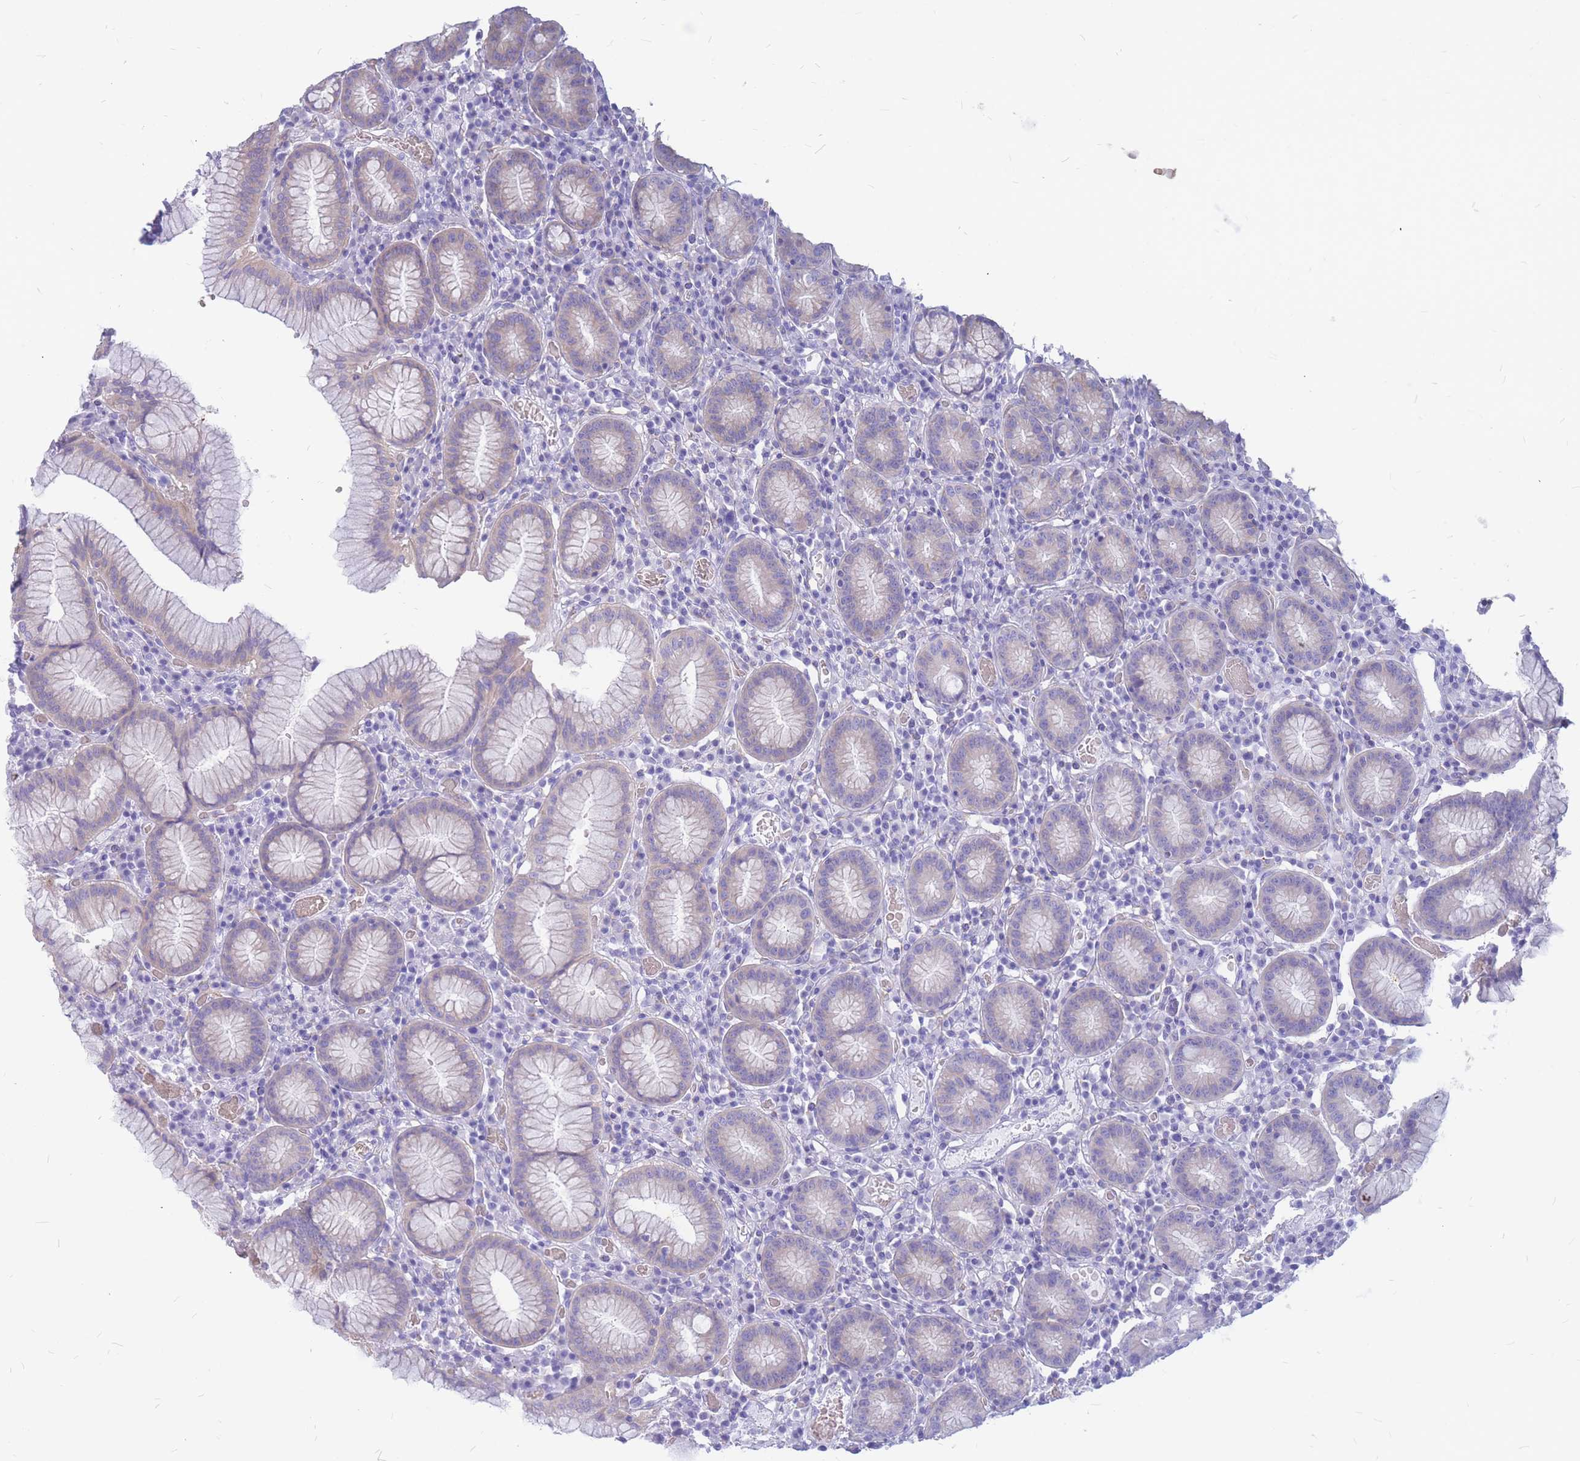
{"staining": {"intensity": "moderate", "quantity": "25%-75%", "location": "cytoplasmic/membranous"}, "tissue": "stomach", "cell_type": "Glandular cells", "image_type": "normal", "snomed": [{"axis": "morphology", "description": "Normal tissue, NOS"}, {"axis": "topography", "description": "Stomach"}], "caption": "Stomach stained with immunohistochemistry shows moderate cytoplasmic/membranous expression in about 25%-75% of glandular cells. The protein of interest is stained brown, and the nuclei are stained in blue (DAB (3,3'-diaminobenzidine) IHC with brightfield microscopy, high magnification).", "gene": "ADD2", "patient": {"sex": "male", "age": 55}}